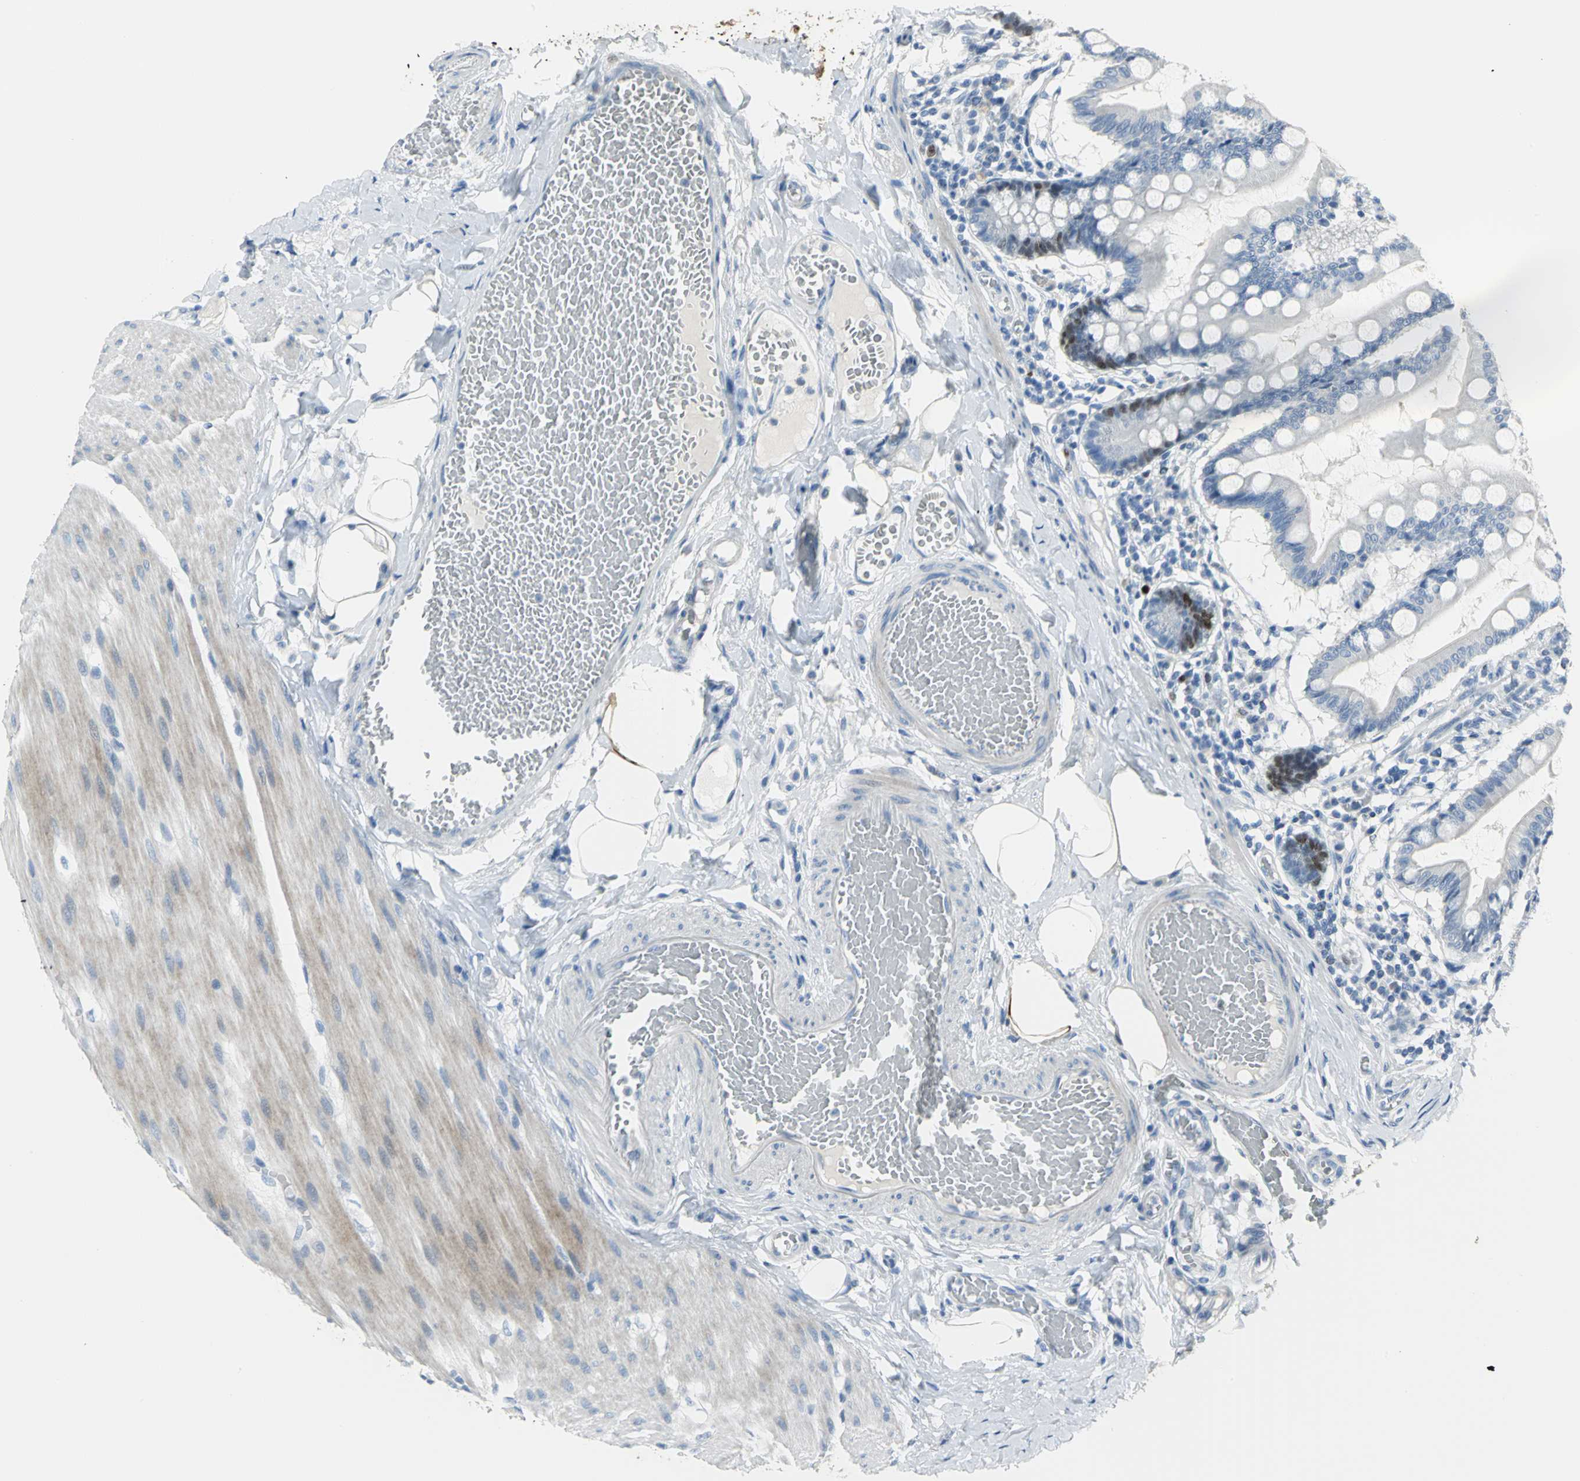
{"staining": {"intensity": "strong", "quantity": "<25%", "location": "nuclear"}, "tissue": "small intestine", "cell_type": "Glandular cells", "image_type": "normal", "snomed": [{"axis": "morphology", "description": "Normal tissue, NOS"}, {"axis": "topography", "description": "Small intestine"}], "caption": "IHC staining of normal small intestine, which shows medium levels of strong nuclear expression in approximately <25% of glandular cells indicating strong nuclear protein expression. The staining was performed using DAB (brown) for protein detection and nuclei were counterstained in hematoxylin (blue).", "gene": "MCM3", "patient": {"sex": "male", "age": 41}}